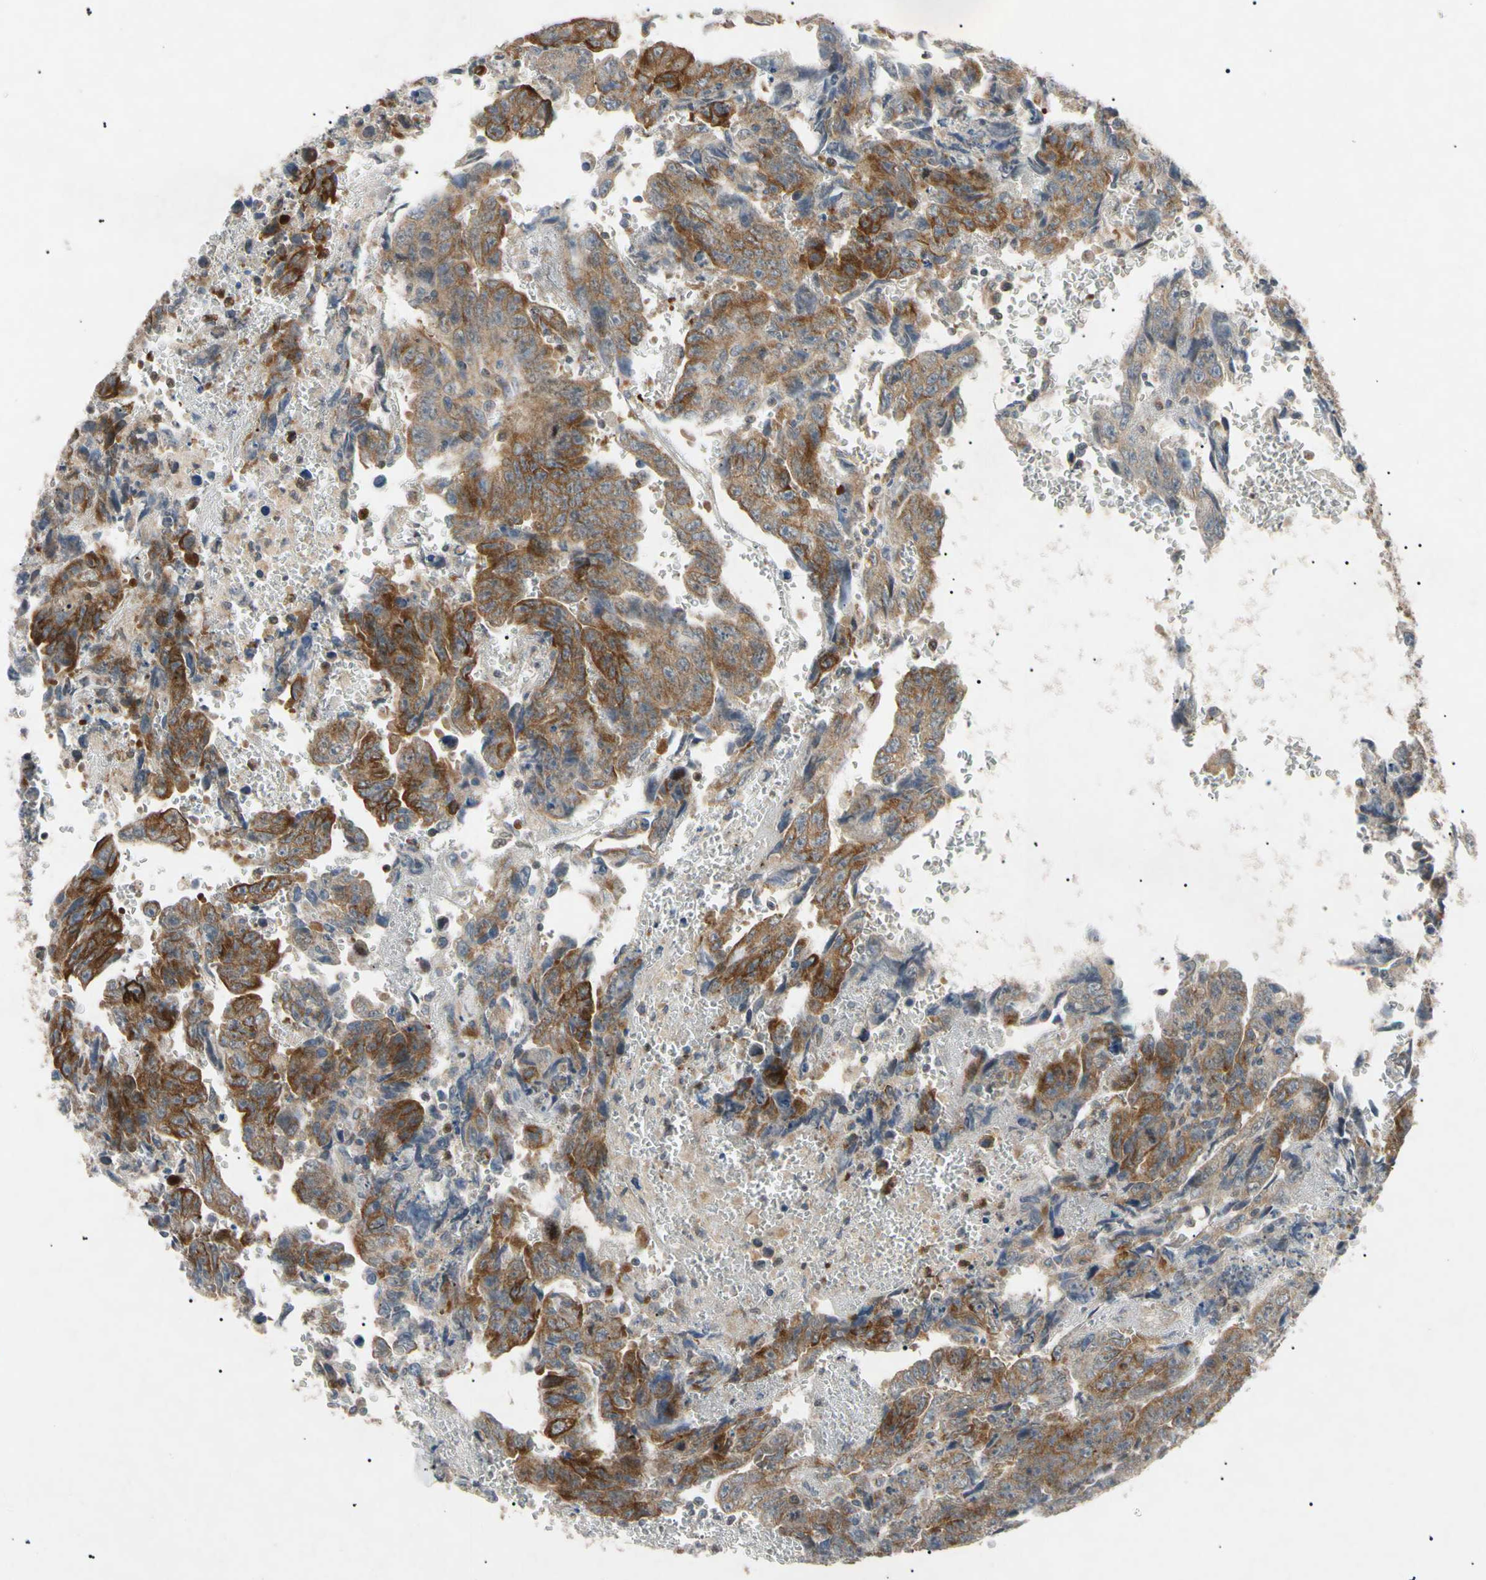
{"staining": {"intensity": "moderate", "quantity": "25%-75%", "location": "cytoplasmic/membranous"}, "tissue": "testis cancer", "cell_type": "Tumor cells", "image_type": "cancer", "snomed": [{"axis": "morphology", "description": "Carcinoma, Embryonal, NOS"}, {"axis": "topography", "description": "Testis"}], "caption": "Testis cancer (embryonal carcinoma) stained for a protein (brown) demonstrates moderate cytoplasmic/membranous positive positivity in approximately 25%-75% of tumor cells.", "gene": "TUBB4A", "patient": {"sex": "male", "age": 28}}